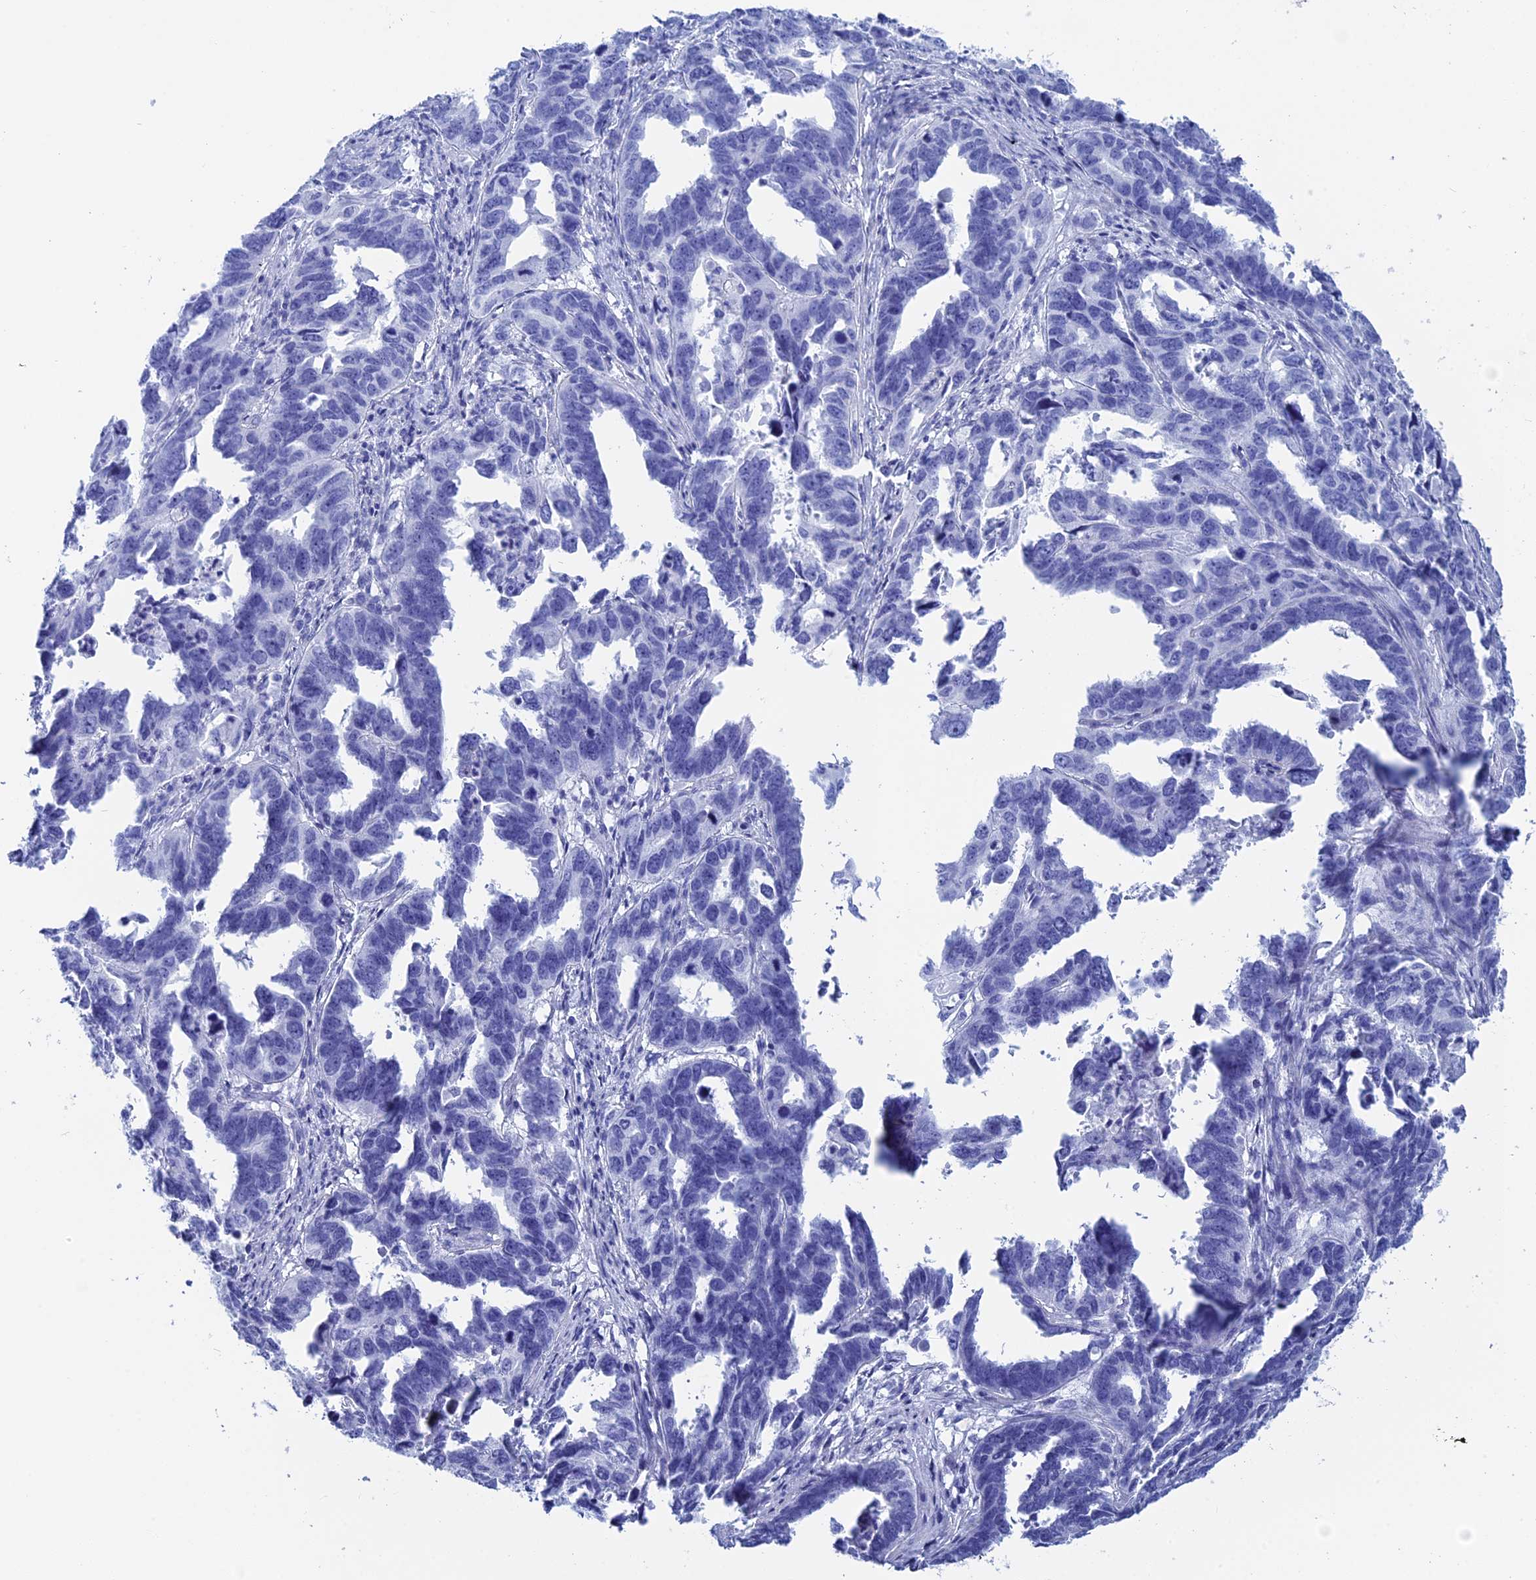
{"staining": {"intensity": "negative", "quantity": "none", "location": "none"}, "tissue": "endometrial cancer", "cell_type": "Tumor cells", "image_type": "cancer", "snomed": [{"axis": "morphology", "description": "Adenocarcinoma, NOS"}, {"axis": "topography", "description": "Endometrium"}], "caption": "A histopathology image of endometrial cancer (adenocarcinoma) stained for a protein reveals no brown staining in tumor cells.", "gene": "TEX101", "patient": {"sex": "female", "age": 65}}